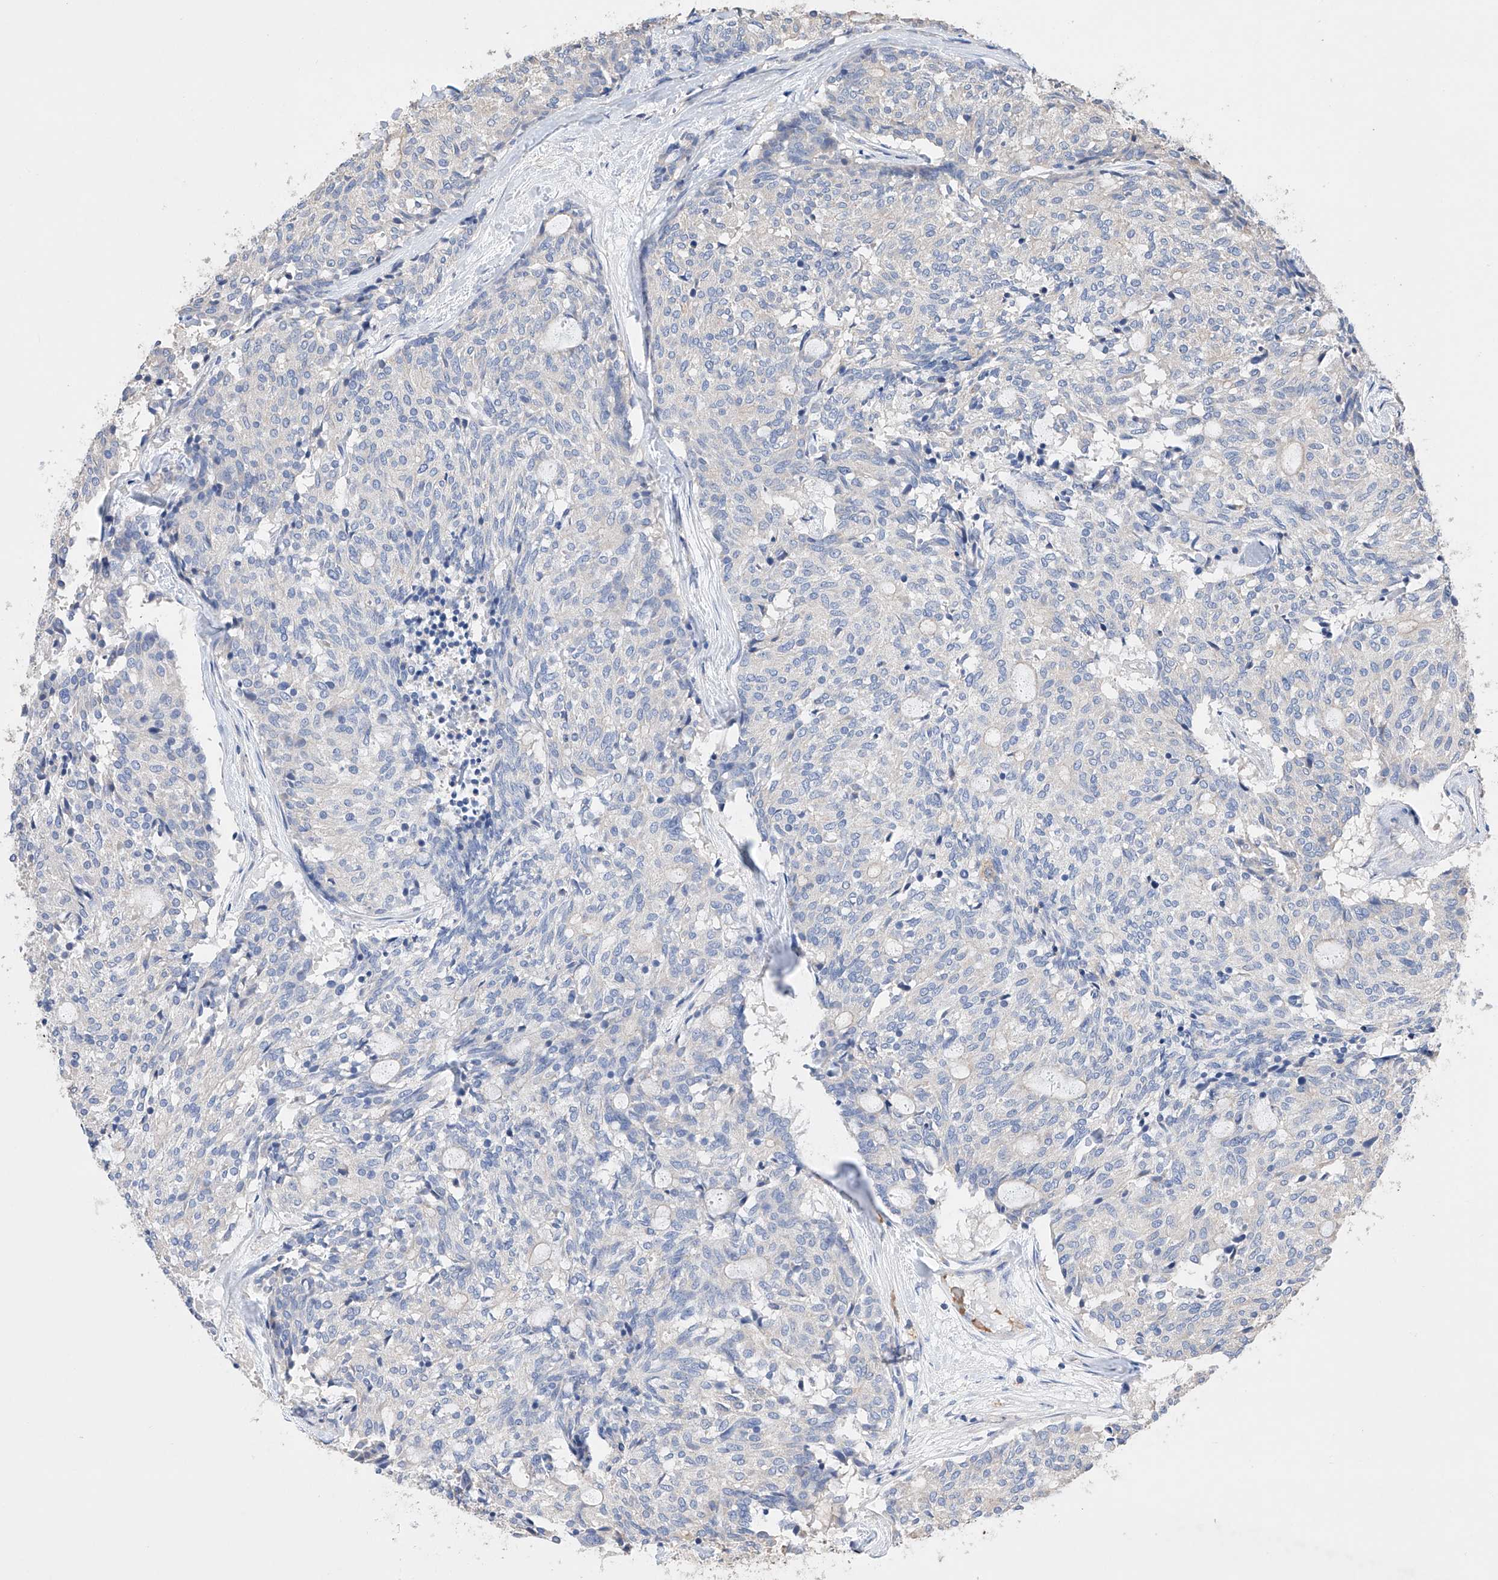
{"staining": {"intensity": "negative", "quantity": "none", "location": "none"}, "tissue": "carcinoid", "cell_type": "Tumor cells", "image_type": "cancer", "snomed": [{"axis": "morphology", "description": "Carcinoid, malignant, NOS"}, {"axis": "topography", "description": "Pancreas"}], "caption": "The image reveals no significant staining in tumor cells of malignant carcinoid.", "gene": "AFG1L", "patient": {"sex": "female", "age": 54}}